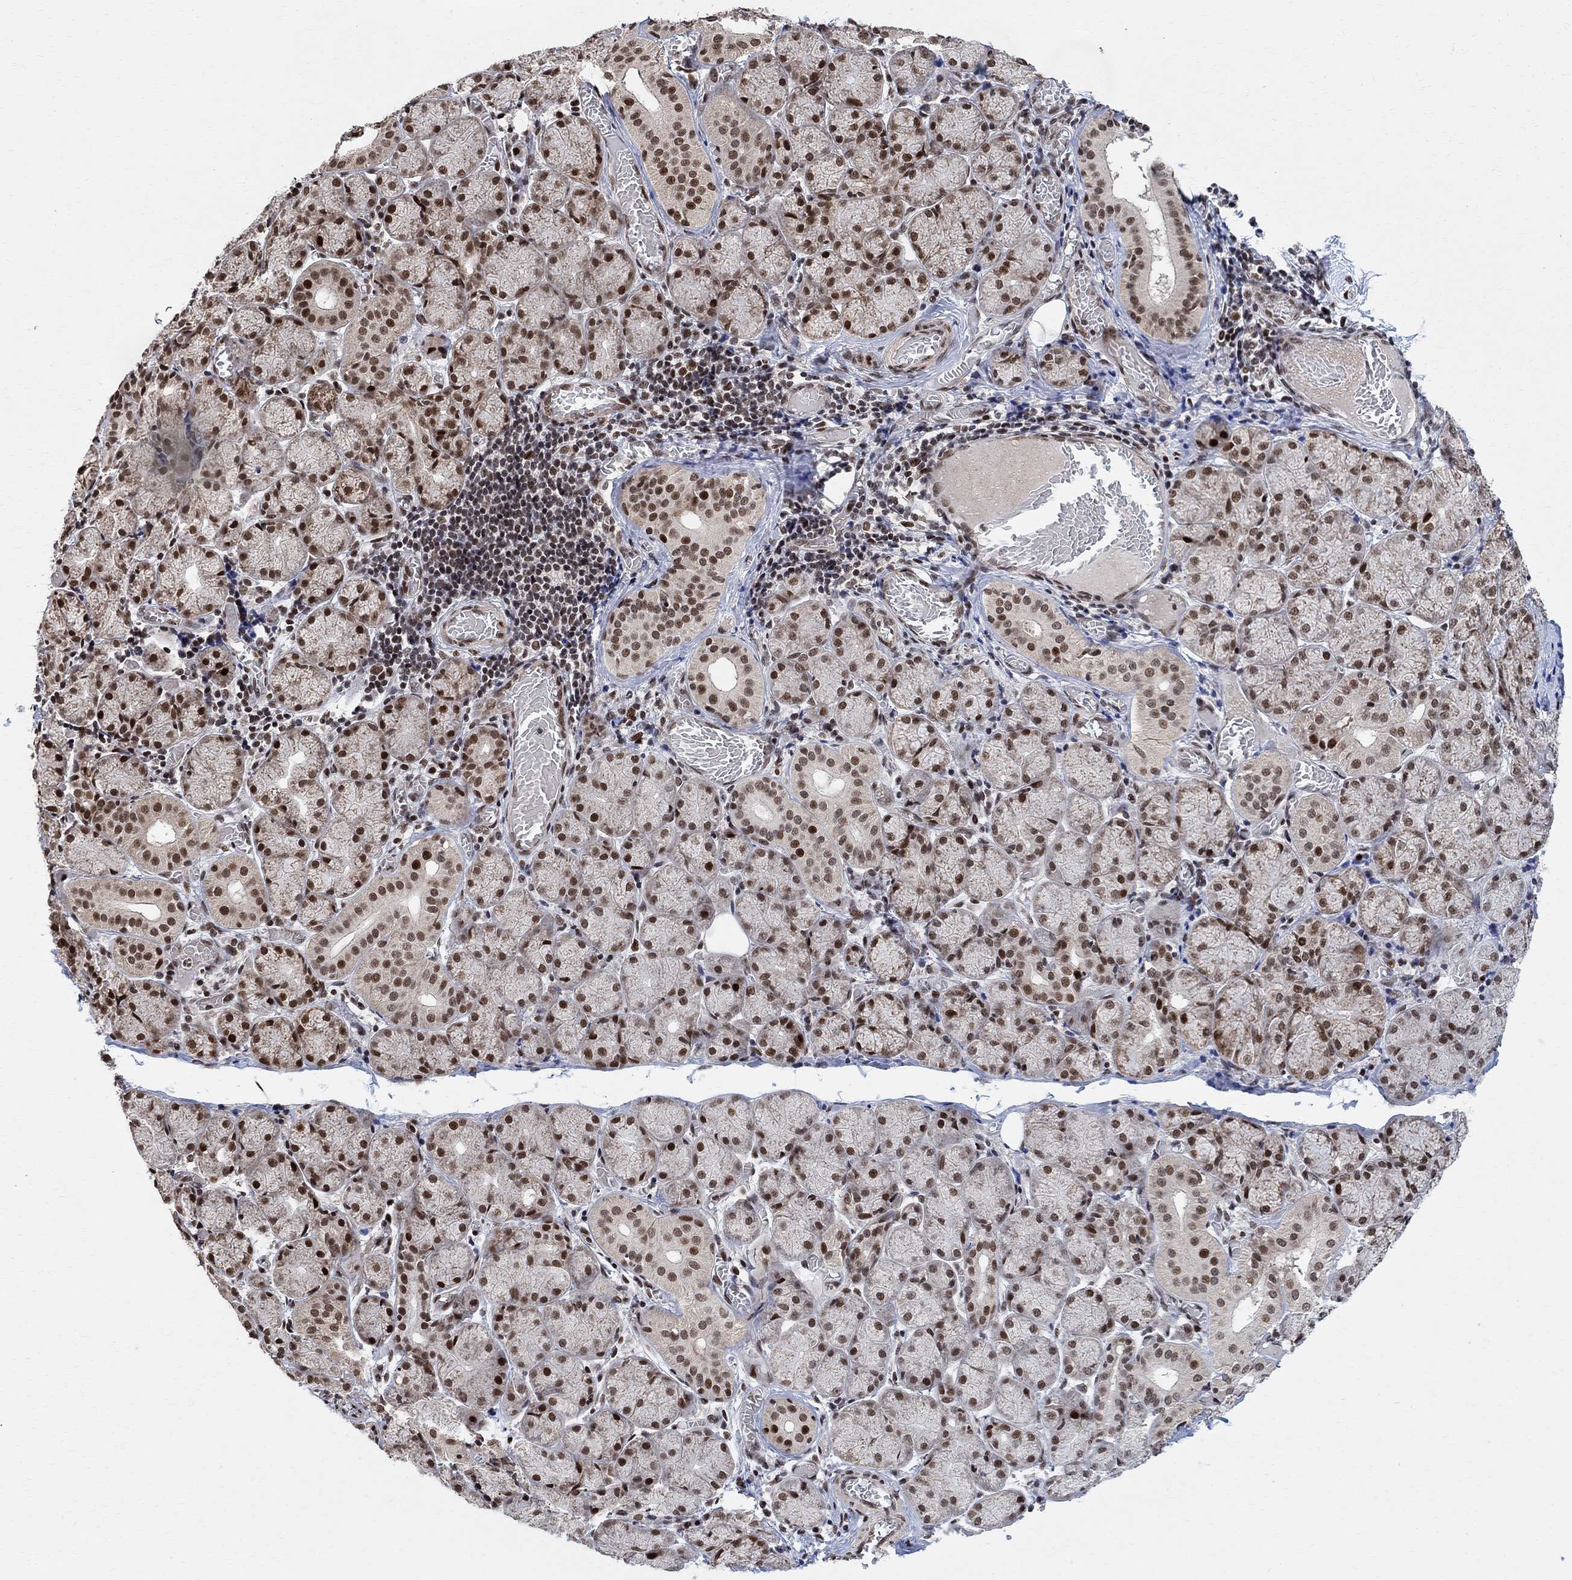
{"staining": {"intensity": "strong", "quantity": "25%-75%", "location": "nuclear"}, "tissue": "salivary gland", "cell_type": "Glandular cells", "image_type": "normal", "snomed": [{"axis": "morphology", "description": "Normal tissue, NOS"}, {"axis": "topography", "description": "Salivary gland"}, {"axis": "topography", "description": "Peripheral nerve tissue"}], "caption": "Immunohistochemistry micrograph of benign salivary gland stained for a protein (brown), which demonstrates high levels of strong nuclear staining in approximately 25%-75% of glandular cells.", "gene": "E4F1", "patient": {"sex": "female", "age": 24}}